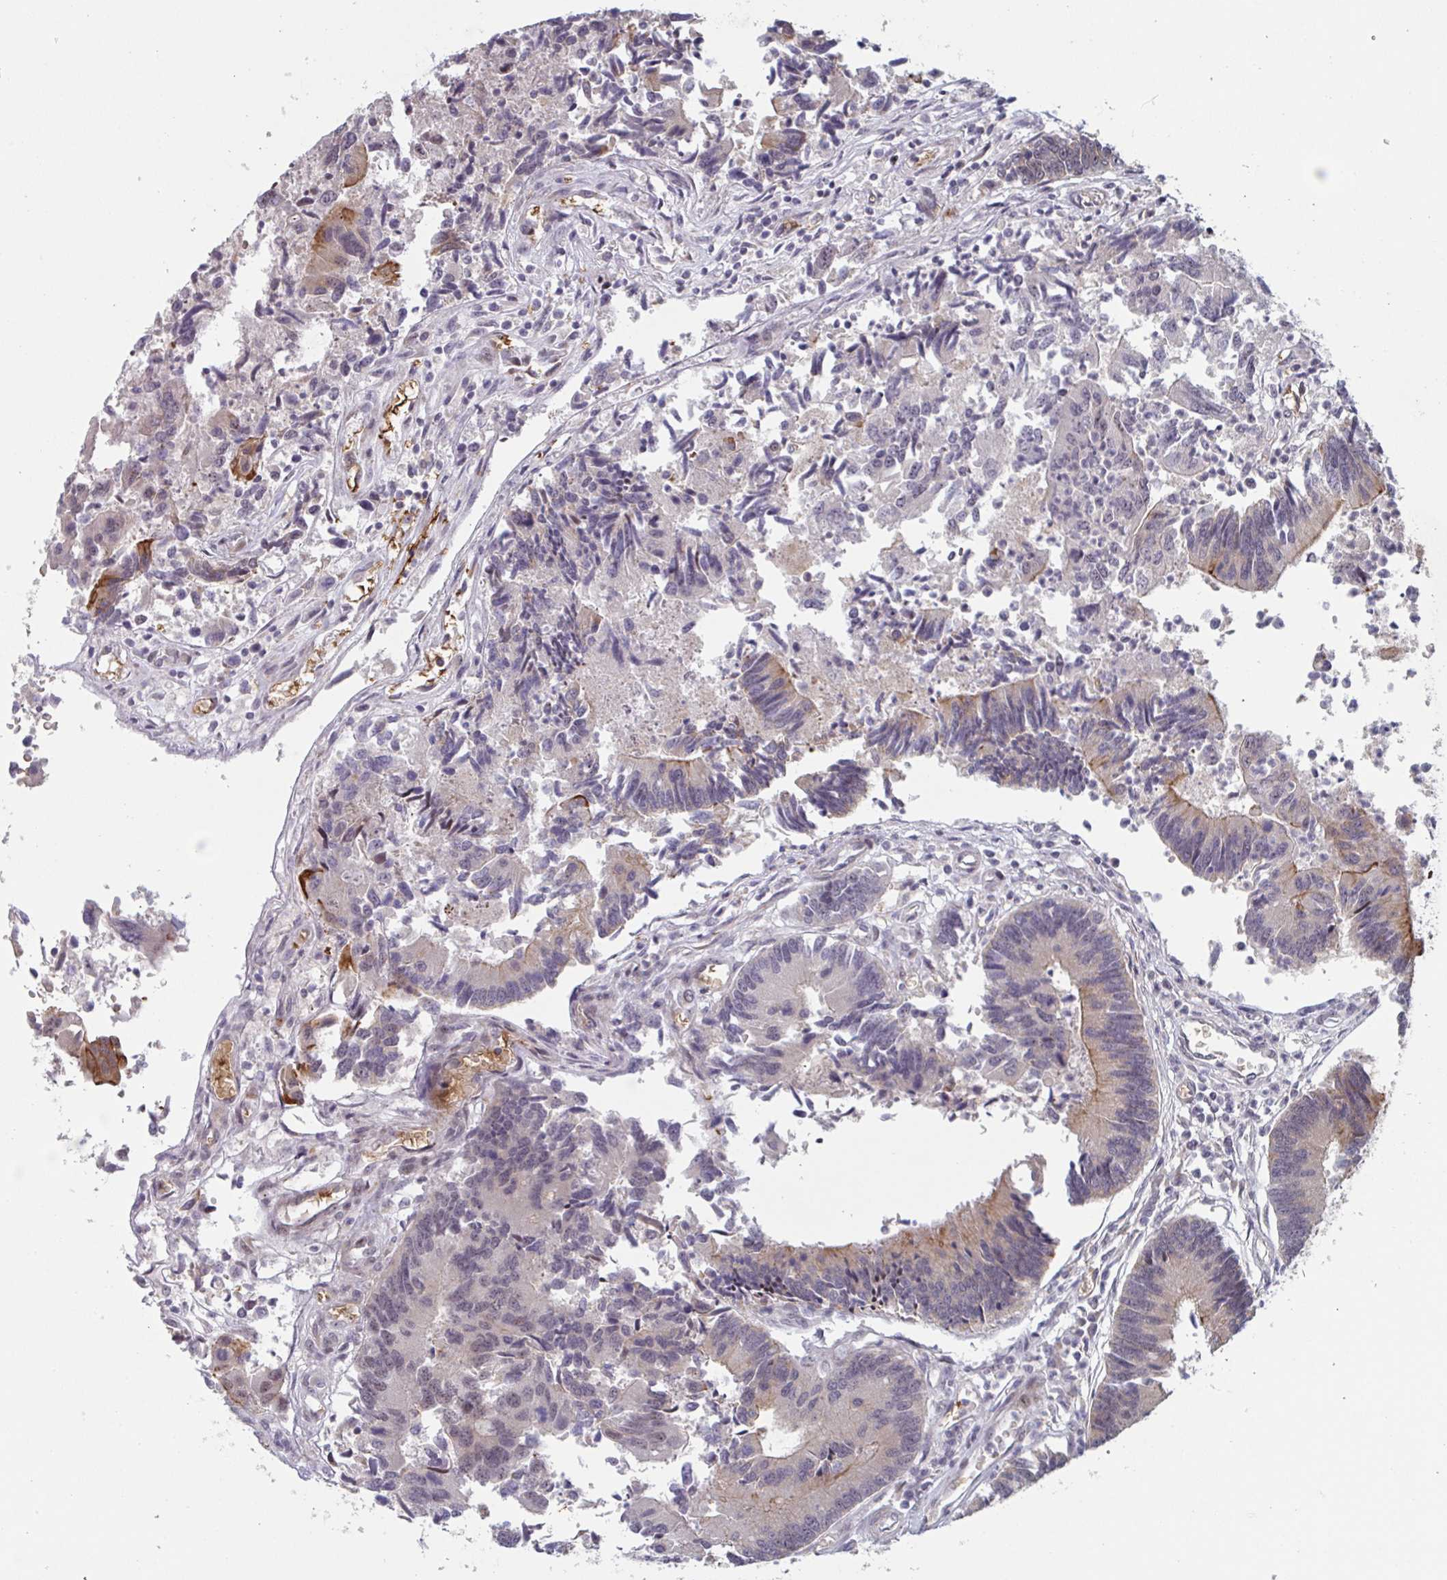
{"staining": {"intensity": "moderate", "quantity": "25%-75%", "location": "cytoplasmic/membranous,nuclear"}, "tissue": "colorectal cancer", "cell_type": "Tumor cells", "image_type": "cancer", "snomed": [{"axis": "morphology", "description": "Adenocarcinoma, NOS"}, {"axis": "topography", "description": "Colon"}], "caption": "Moderate cytoplasmic/membranous and nuclear positivity for a protein is seen in approximately 25%-75% of tumor cells of colorectal cancer (adenocarcinoma) using IHC.", "gene": "NLRP13", "patient": {"sex": "female", "age": 67}}